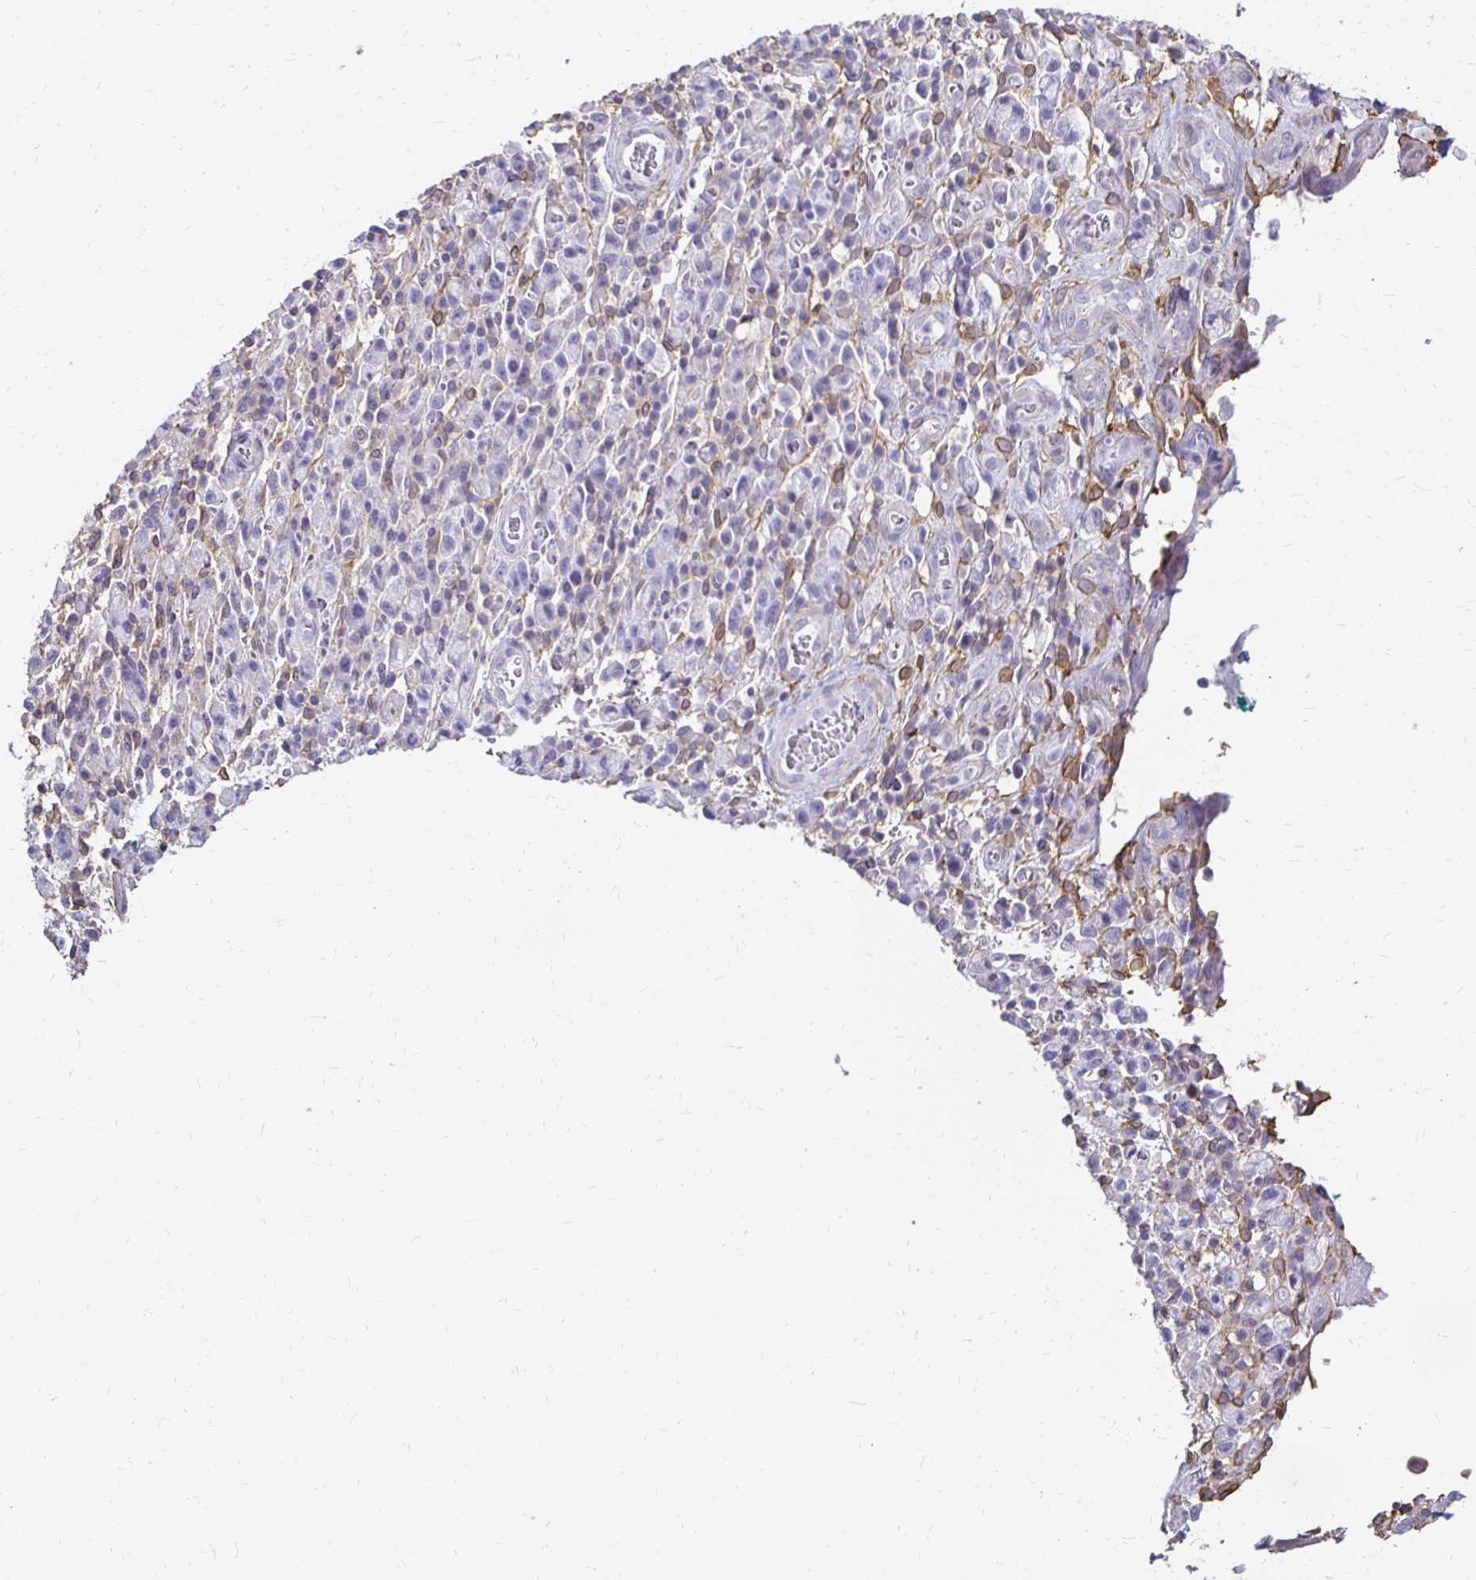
{"staining": {"intensity": "negative", "quantity": "none", "location": "none"}, "tissue": "stomach cancer", "cell_type": "Tumor cells", "image_type": "cancer", "snomed": [{"axis": "morphology", "description": "Adenocarcinoma, NOS"}, {"axis": "topography", "description": "Stomach"}], "caption": "A high-resolution photomicrograph shows IHC staining of stomach cancer (adenocarcinoma), which displays no significant expression in tumor cells. (DAB (3,3'-diaminobenzidine) immunohistochemistry (IHC) with hematoxylin counter stain).", "gene": "TAS1R3", "patient": {"sex": "male", "age": 77}}